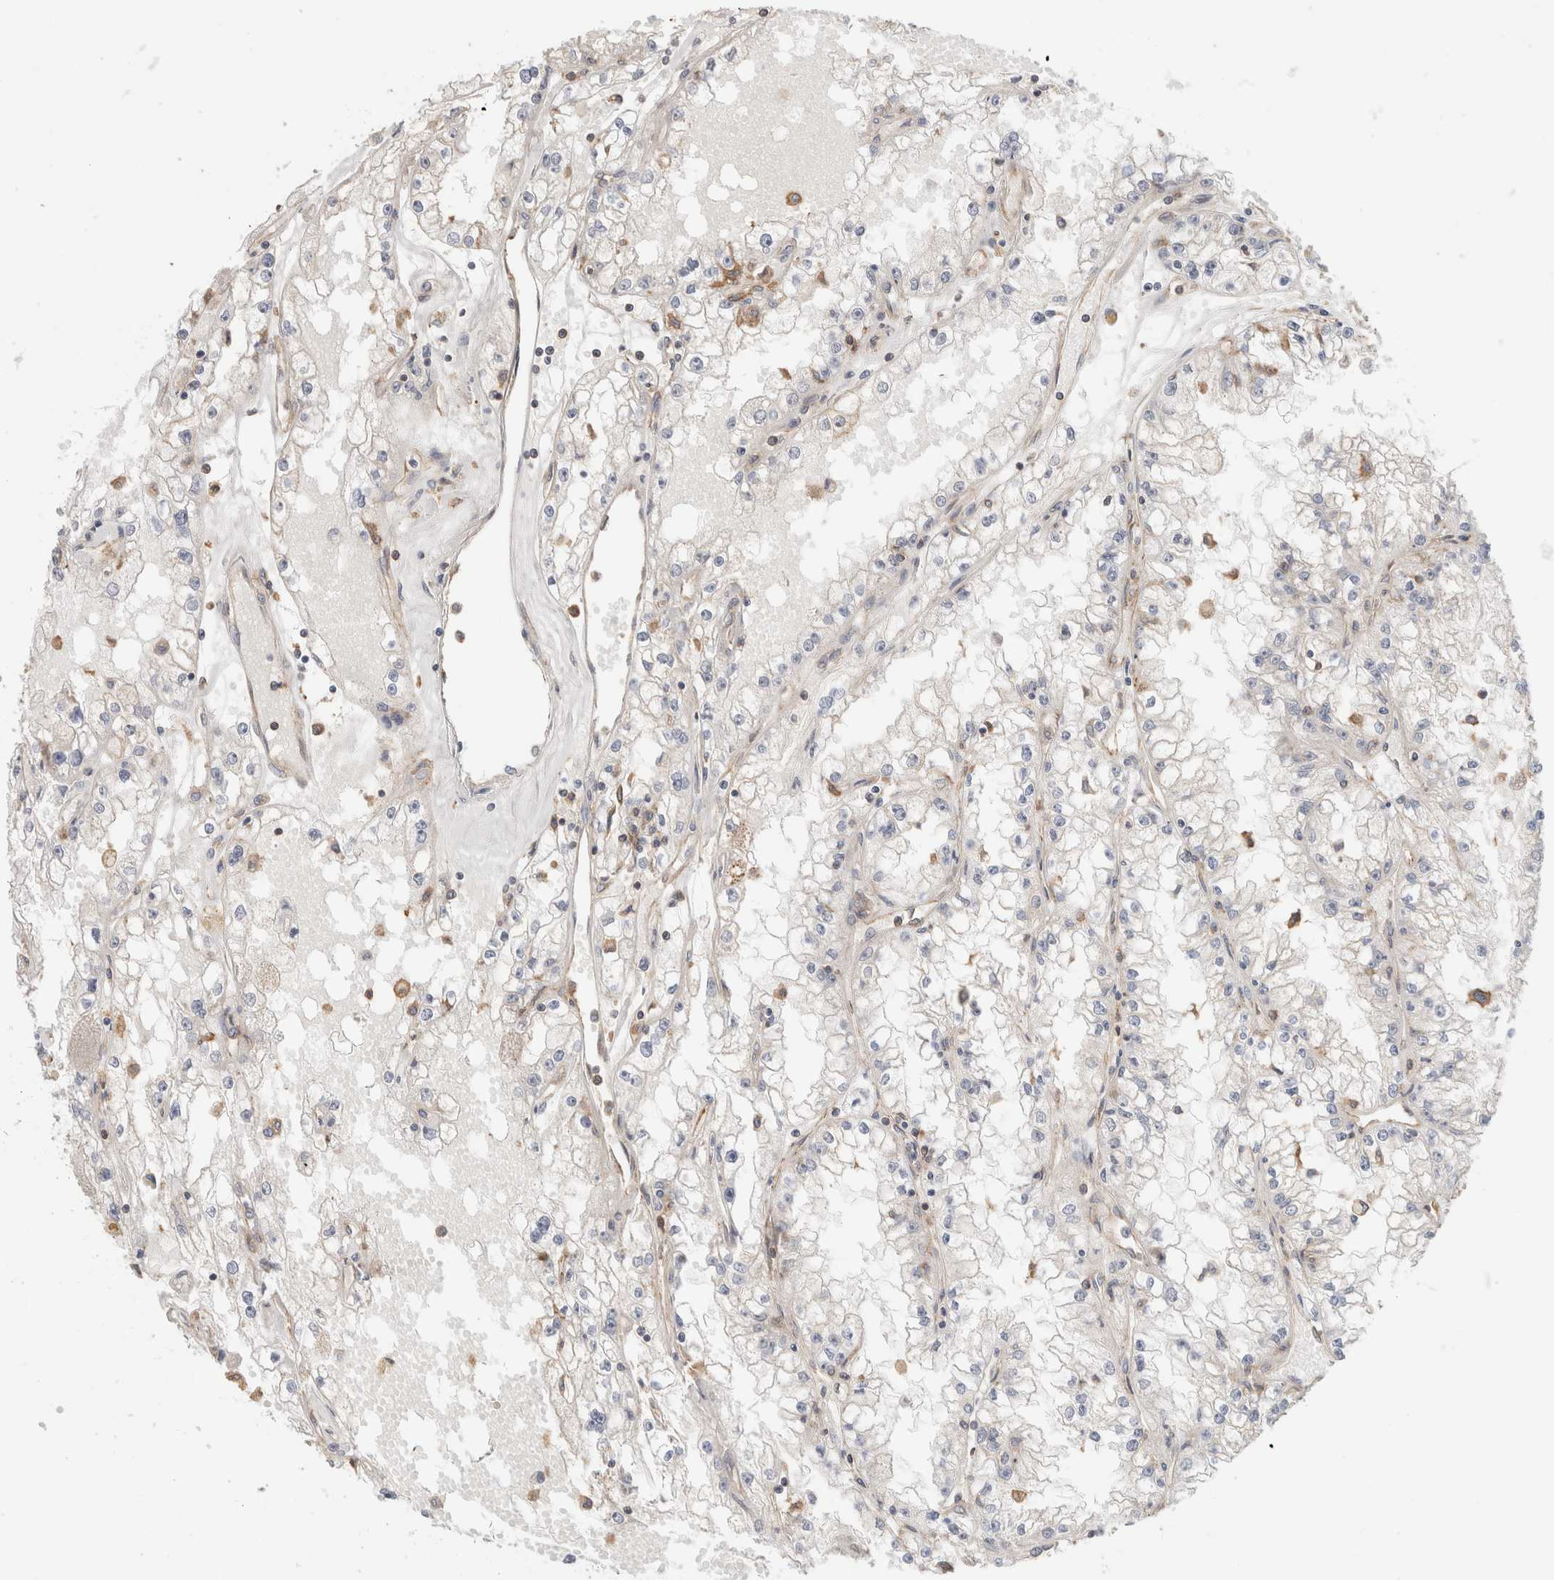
{"staining": {"intensity": "negative", "quantity": "none", "location": "none"}, "tissue": "renal cancer", "cell_type": "Tumor cells", "image_type": "cancer", "snomed": [{"axis": "morphology", "description": "Adenocarcinoma, NOS"}, {"axis": "topography", "description": "Kidney"}], "caption": "High power microscopy photomicrograph of an immunohistochemistry (IHC) image of renal cancer, revealing no significant positivity in tumor cells.", "gene": "CFAP418", "patient": {"sex": "male", "age": 56}}